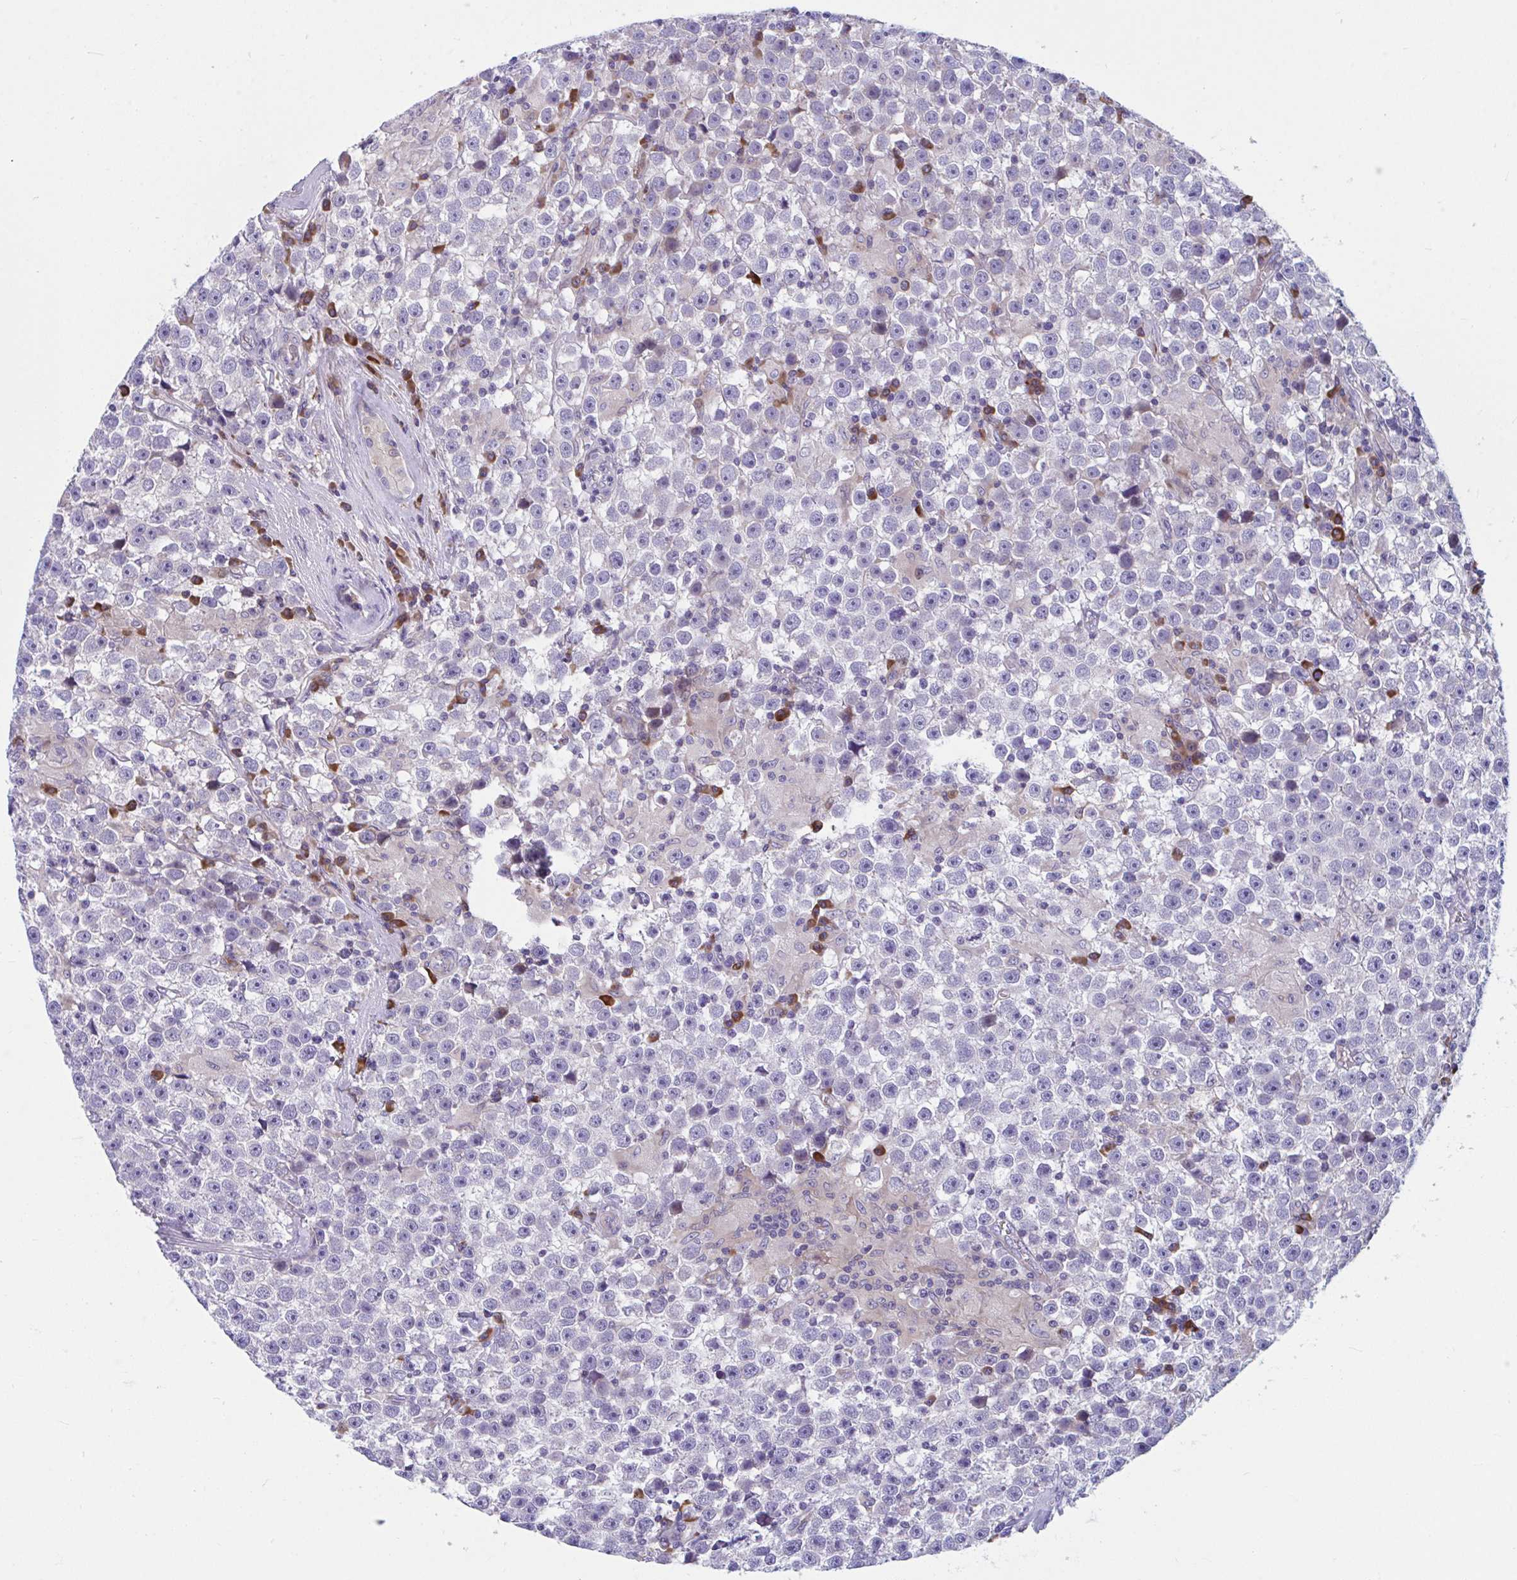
{"staining": {"intensity": "negative", "quantity": "none", "location": "none"}, "tissue": "testis cancer", "cell_type": "Tumor cells", "image_type": "cancer", "snomed": [{"axis": "morphology", "description": "Seminoma, NOS"}, {"axis": "topography", "description": "Testis"}], "caption": "High magnification brightfield microscopy of testis cancer stained with DAB (brown) and counterstained with hematoxylin (blue): tumor cells show no significant positivity. The staining is performed using DAB (3,3'-diaminobenzidine) brown chromogen with nuclei counter-stained in using hematoxylin.", "gene": "WBP1", "patient": {"sex": "male", "age": 31}}